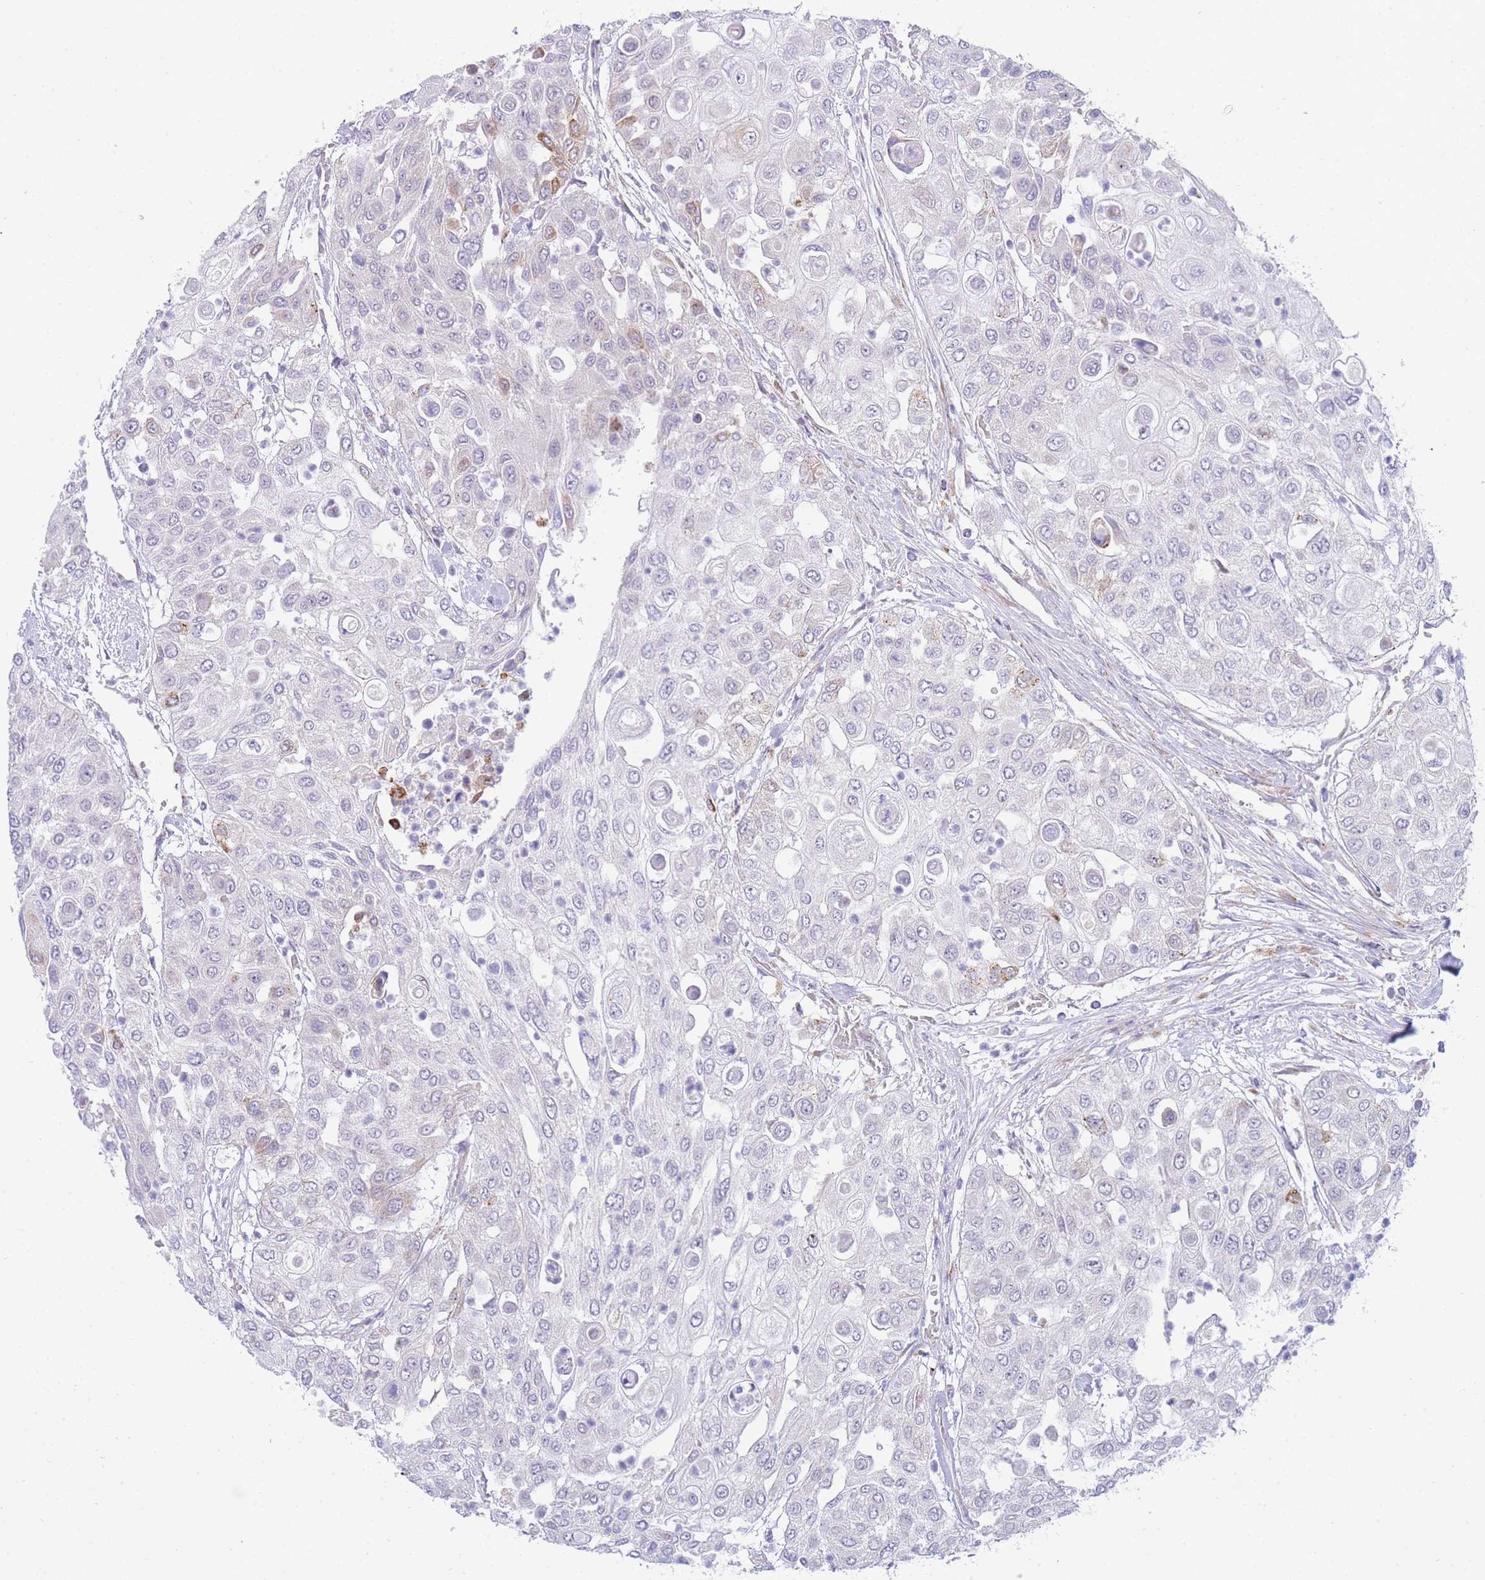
{"staining": {"intensity": "negative", "quantity": "none", "location": "none"}, "tissue": "urothelial cancer", "cell_type": "Tumor cells", "image_type": "cancer", "snomed": [{"axis": "morphology", "description": "Urothelial carcinoma, High grade"}, {"axis": "topography", "description": "Urinary bladder"}], "caption": "This is an IHC photomicrograph of urothelial carcinoma (high-grade). There is no expression in tumor cells.", "gene": "ZNF510", "patient": {"sex": "female", "age": 79}}